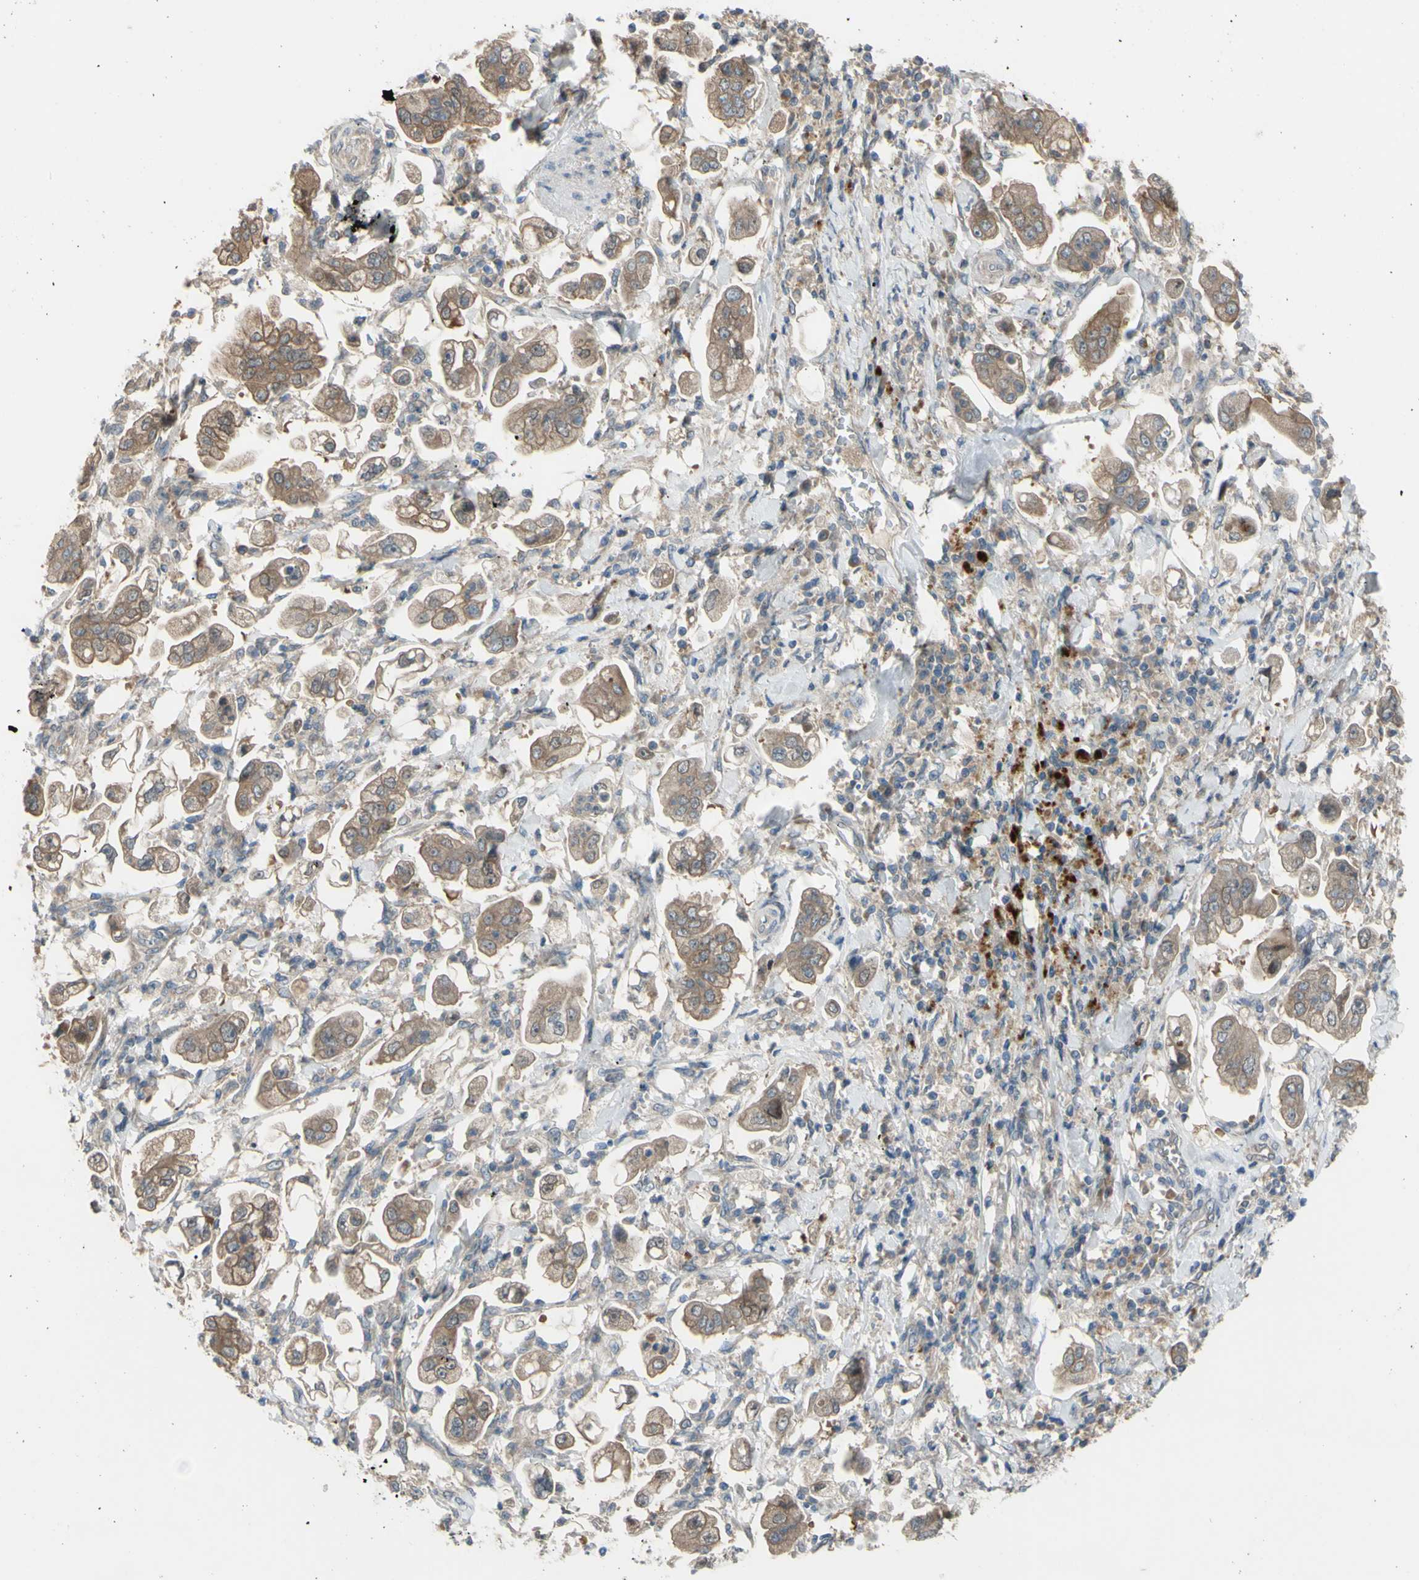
{"staining": {"intensity": "moderate", "quantity": ">75%", "location": "cytoplasmic/membranous"}, "tissue": "stomach cancer", "cell_type": "Tumor cells", "image_type": "cancer", "snomed": [{"axis": "morphology", "description": "Adenocarcinoma, NOS"}, {"axis": "topography", "description": "Stomach"}], "caption": "Moderate cytoplasmic/membranous protein expression is seen in about >75% of tumor cells in adenocarcinoma (stomach).", "gene": "AFP", "patient": {"sex": "male", "age": 62}}